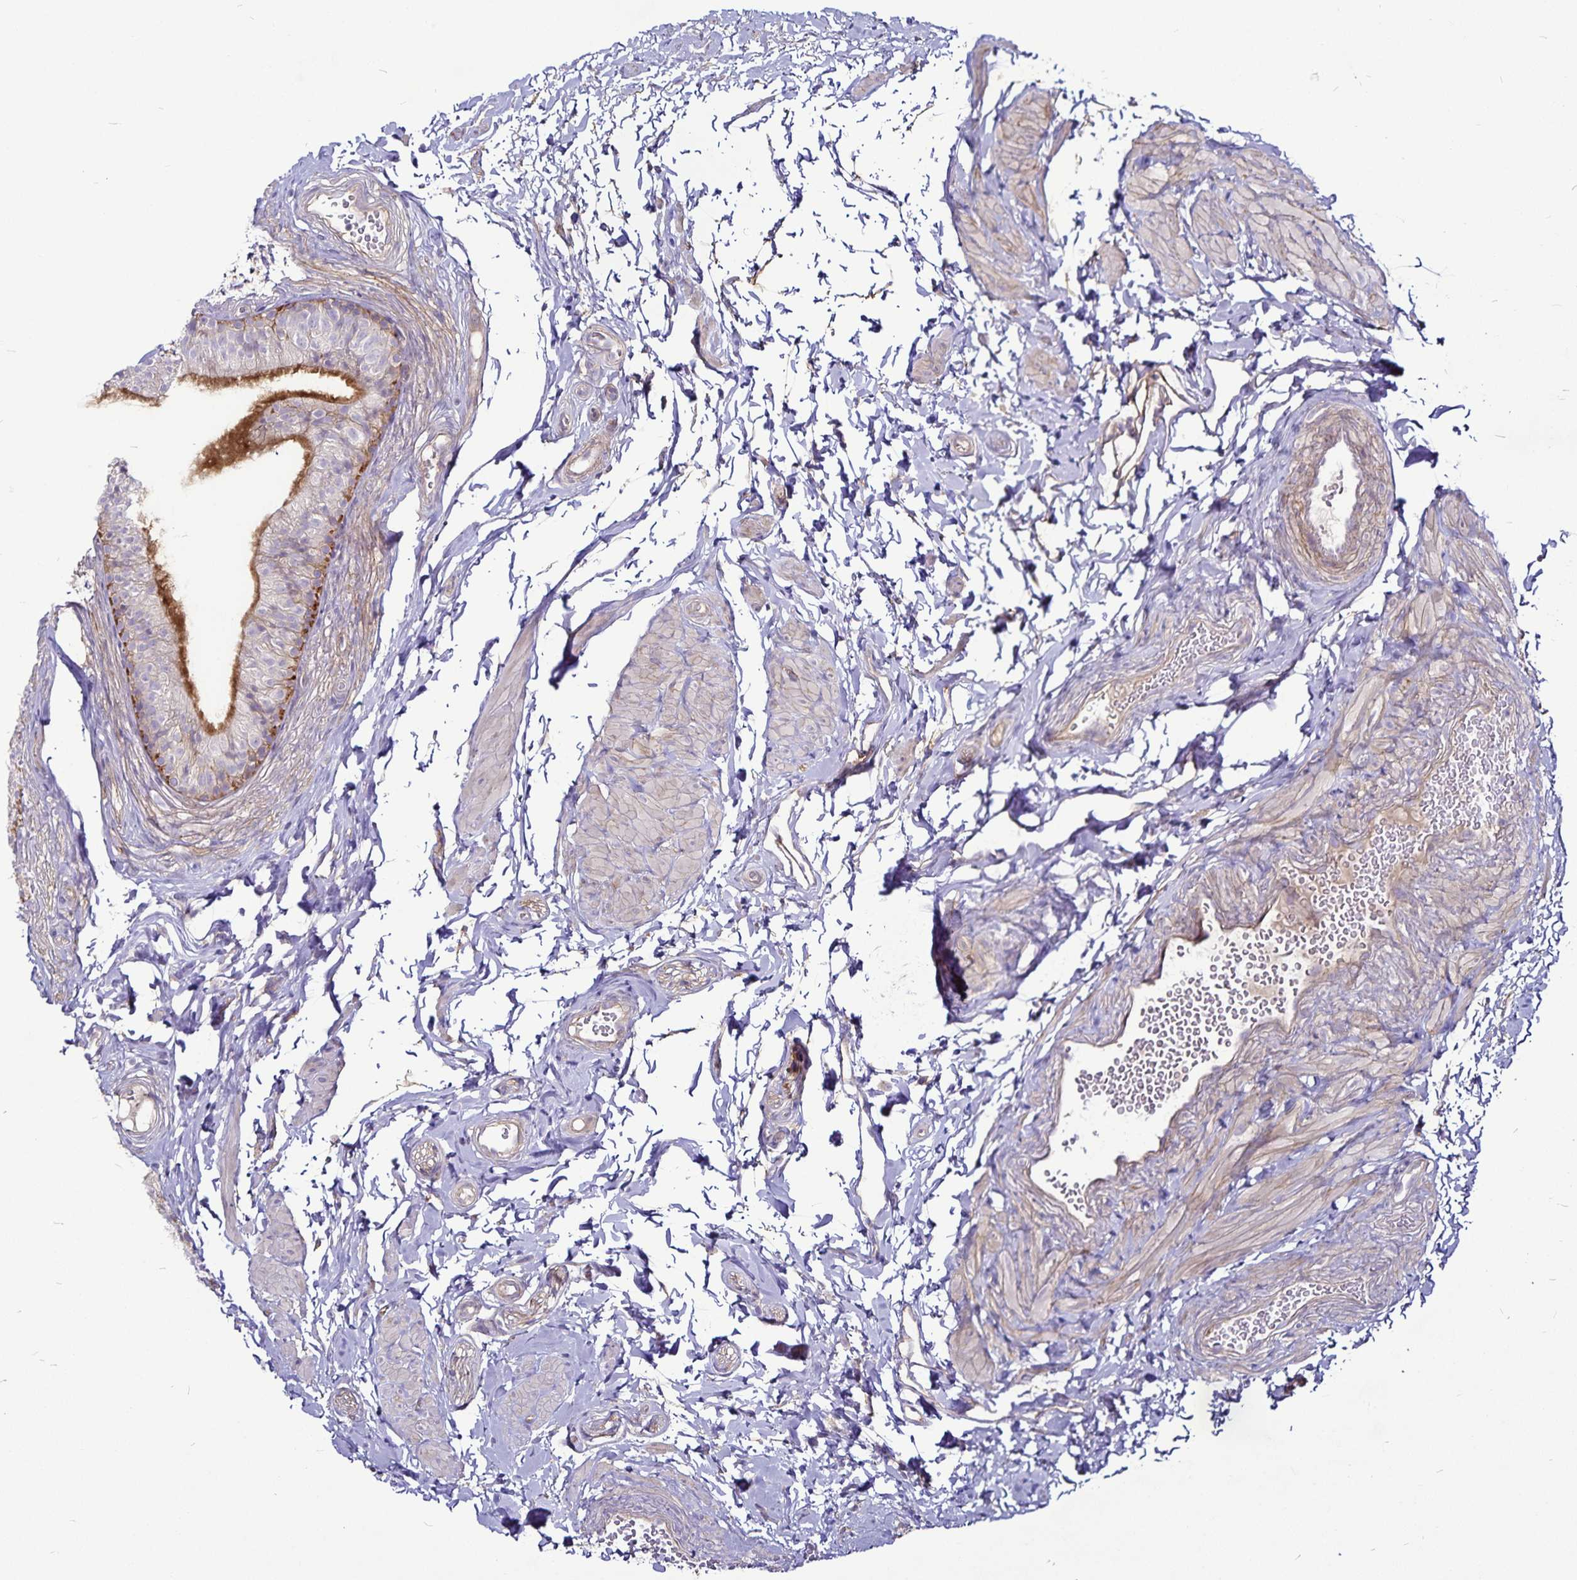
{"staining": {"intensity": "moderate", "quantity": "25%-75%", "location": "cytoplasmic/membranous"}, "tissue": "epididymis", "cell_type": "Glandular cells", "image_type": "normal", "snomed": [{"axis": "morphology", "description": "Normal tissue, NOS"}, {"axis": "topography", "description": "Epididymis, spermatic cord, NOS"}, {"axis": "topography", "description": "Epididymis"}, {"axis": "topography", "description": "Peripheral nerve tissue"}], "caption": "Protein expression analysis of benign human epididymis reveals moderate cytoplasmic/membranous expression in about 25%-75% of glandular cells. (Stains: DAB (3,3'-diaminobenzidine) in brown, nuclei in blue, Microscopy: brightfield microscopy at high magnification).", "gene": "GNG12", "patient": {"sex": "male", "age": 29}}